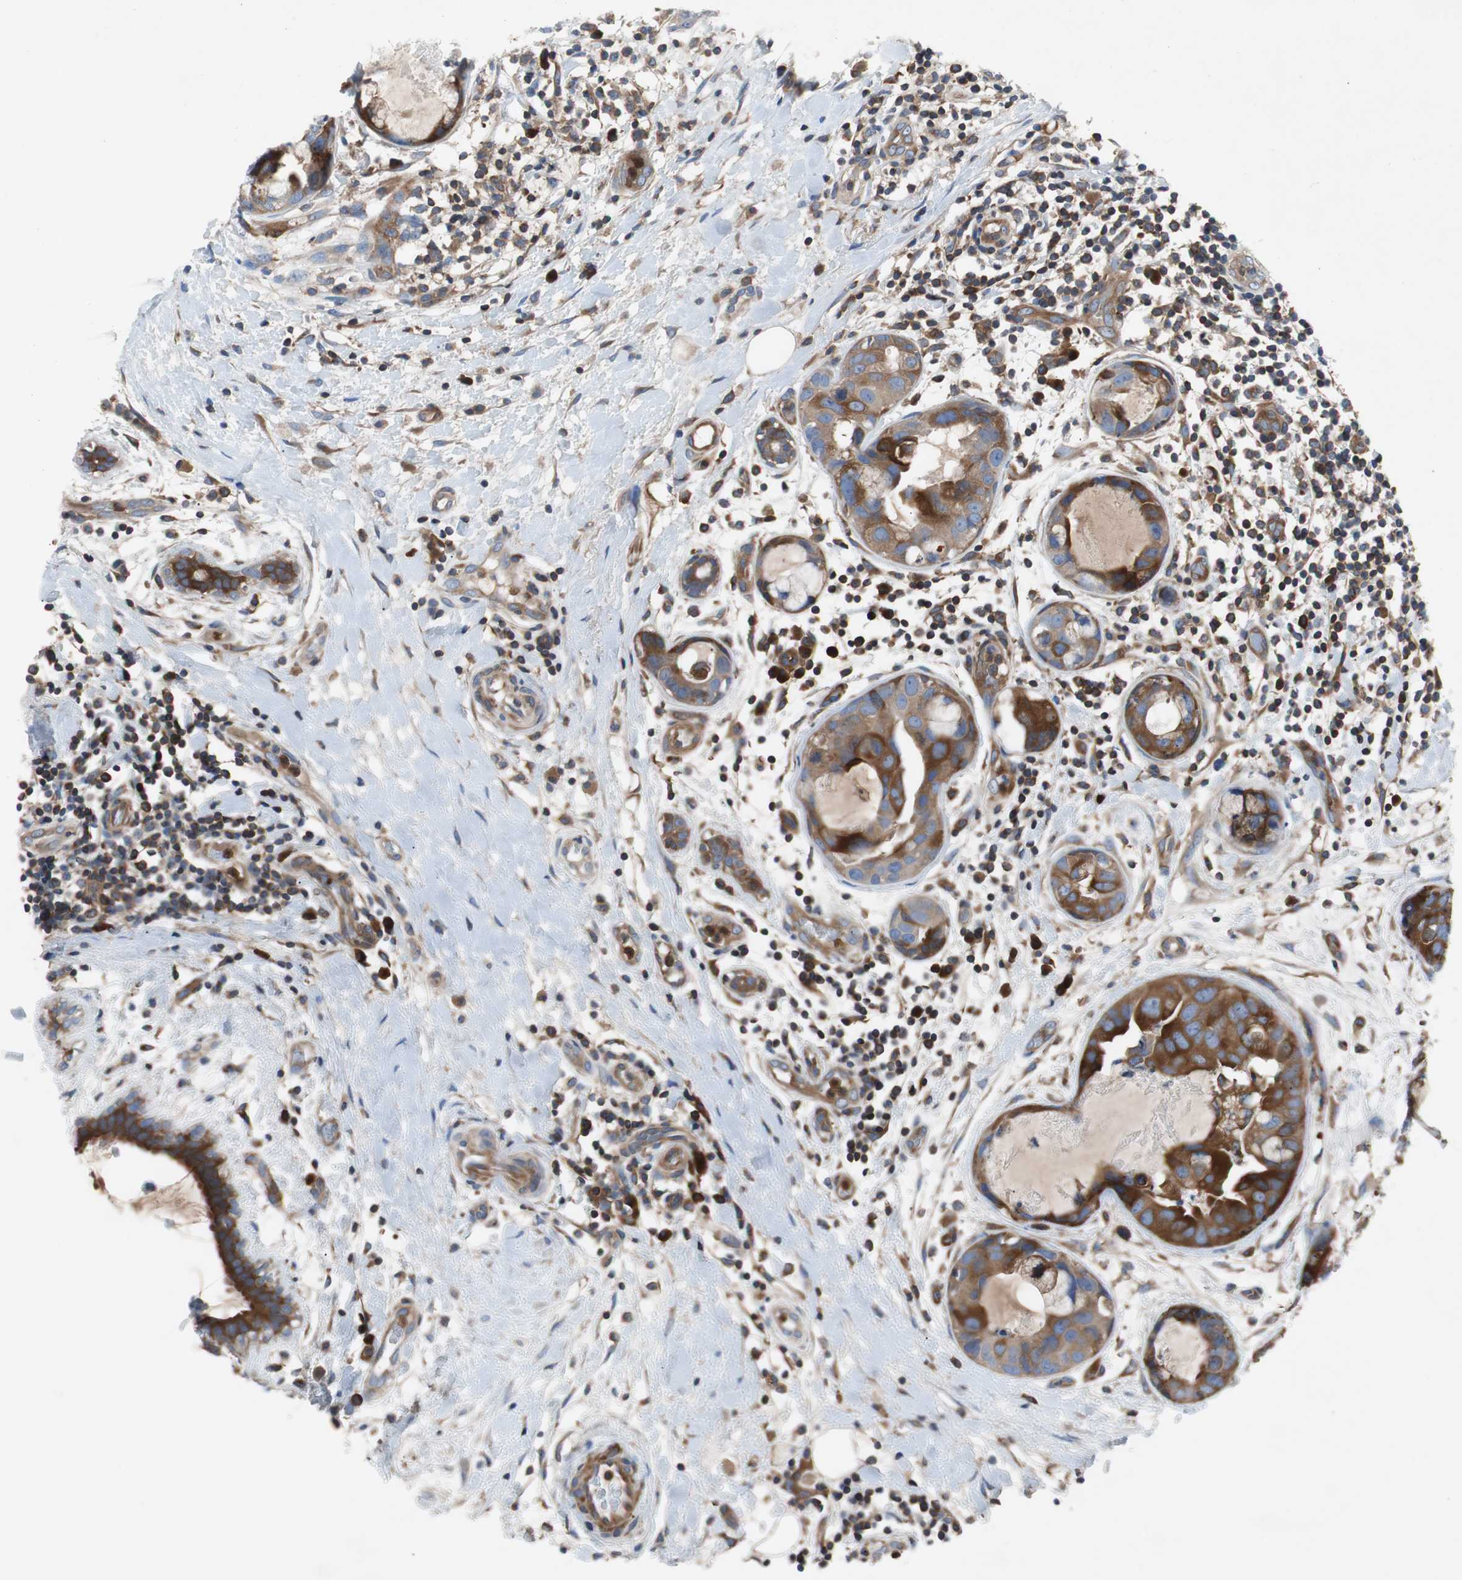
{"staining": {"intensity": "strong", "quantity": "25%-75%", "location": "cytoplasmic/membranous"}, "tissue": "breast cancer", "cell_type": "Tumor cells", "image_type": "cancer", "snomed": [{"axis": "morphology", "description": "Duct carcinoma"}, {"axis": "topography", "description": "Breast"}], "caption": "Immunohistochemical staining of breast cancer (intraductal carcinoma) shows strong cytoplasmic/membranous protein expression in about 25%-75% of tumor cells. (IHC, brightfield microscopy, high magnification).", "gene": "GYS1", "patient": {"sex": "female", "age": 40}}